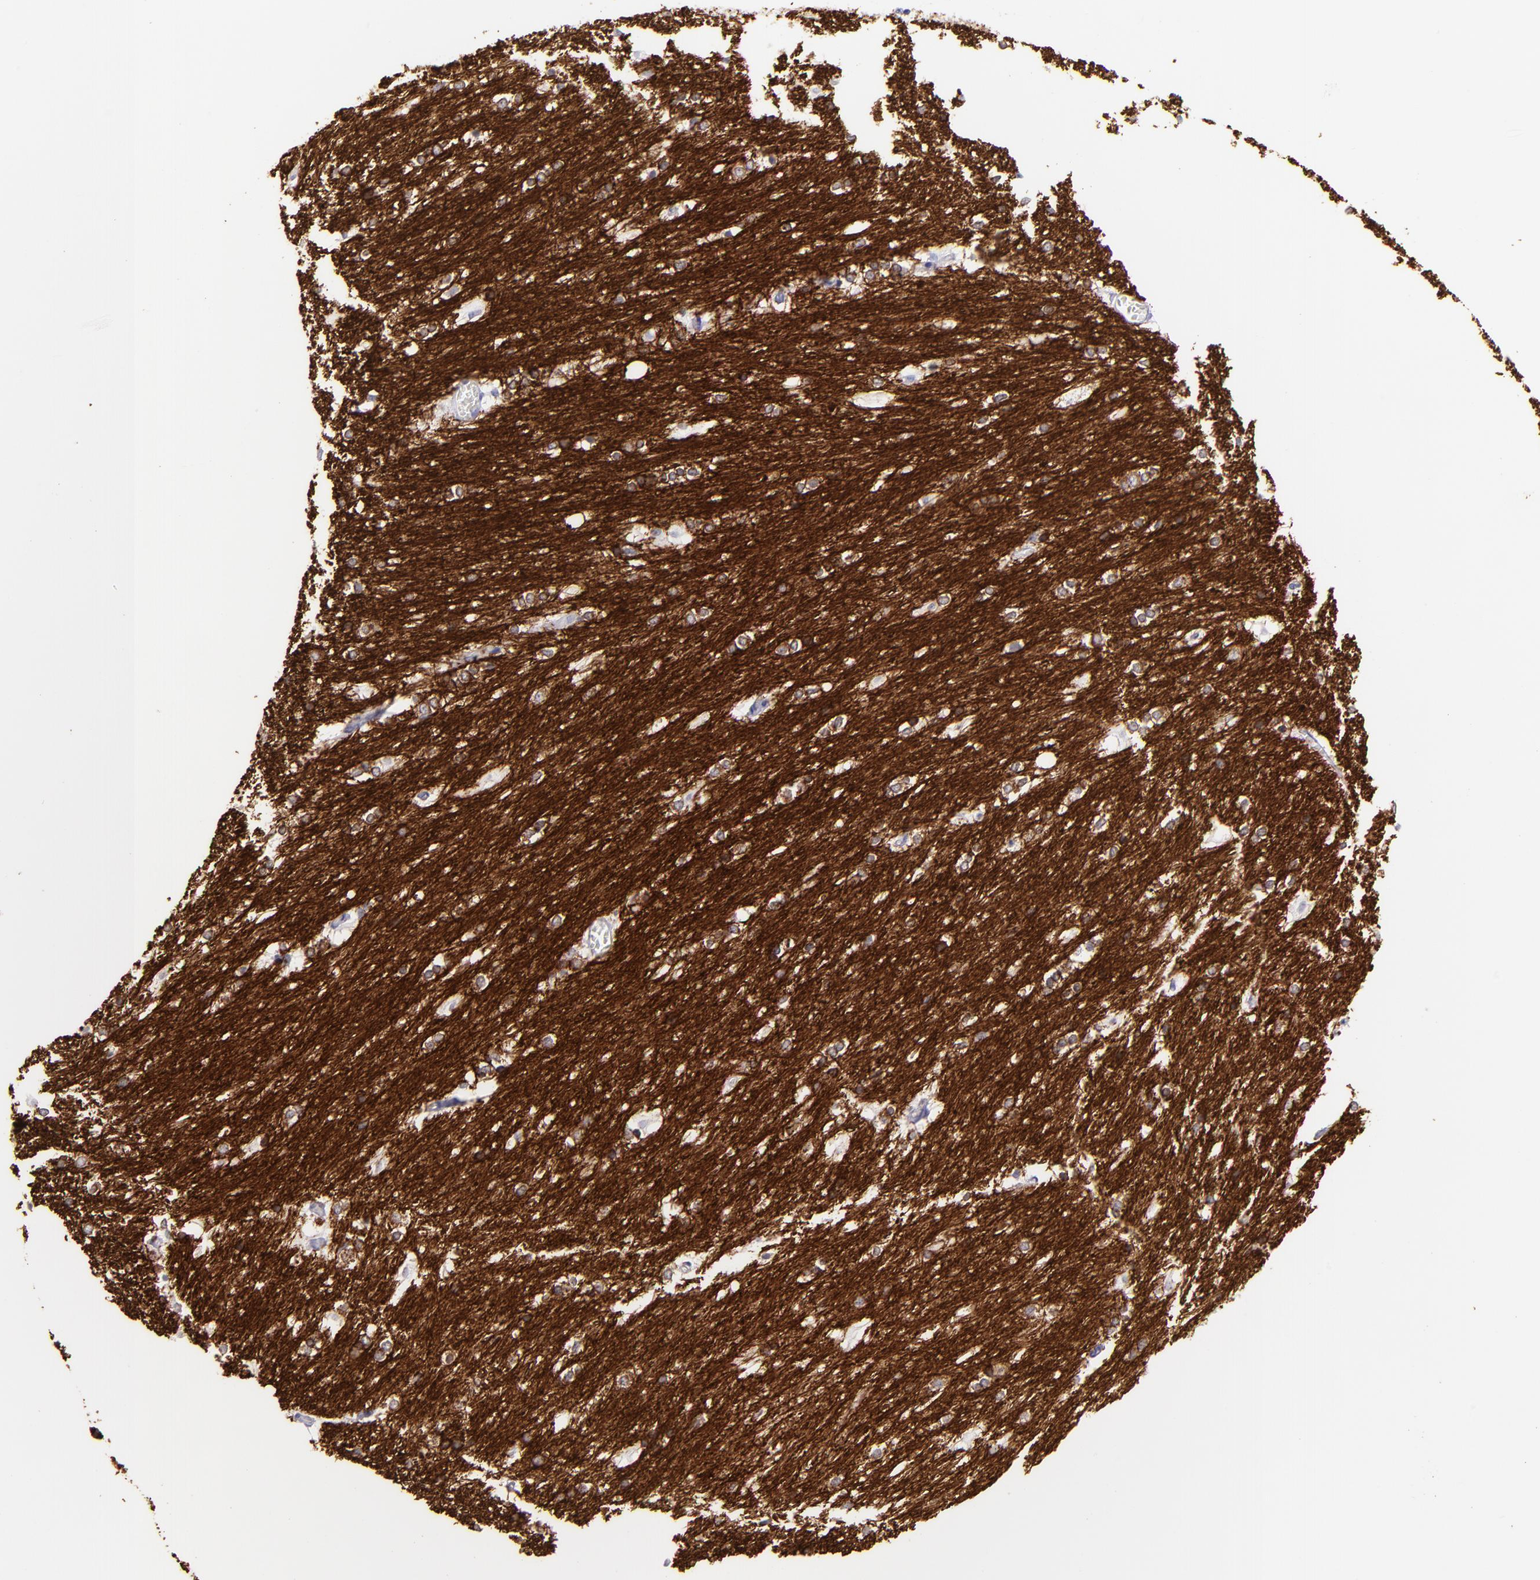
{"staining": {"intensity": "strong", "quantity": "25%-75%", "location": "cytoplasmic/membranous"}, "tissue": "caudate", "cell_type": "Glial cells", "image_type": "normal", "snomed": [{"axis": "morphology", "description": "Normal tissue, NOS"}, {"axis": "topography", "description": "Lateral ventricle wall"}], "caption": "Unremarkable caudate reveals strong cytoplasmic/membranous expression in about 25%-75% of glial cells Nuclei are stained in blue..", "gene": "CNP", "patient": {"sex": "female", "age": 19}}